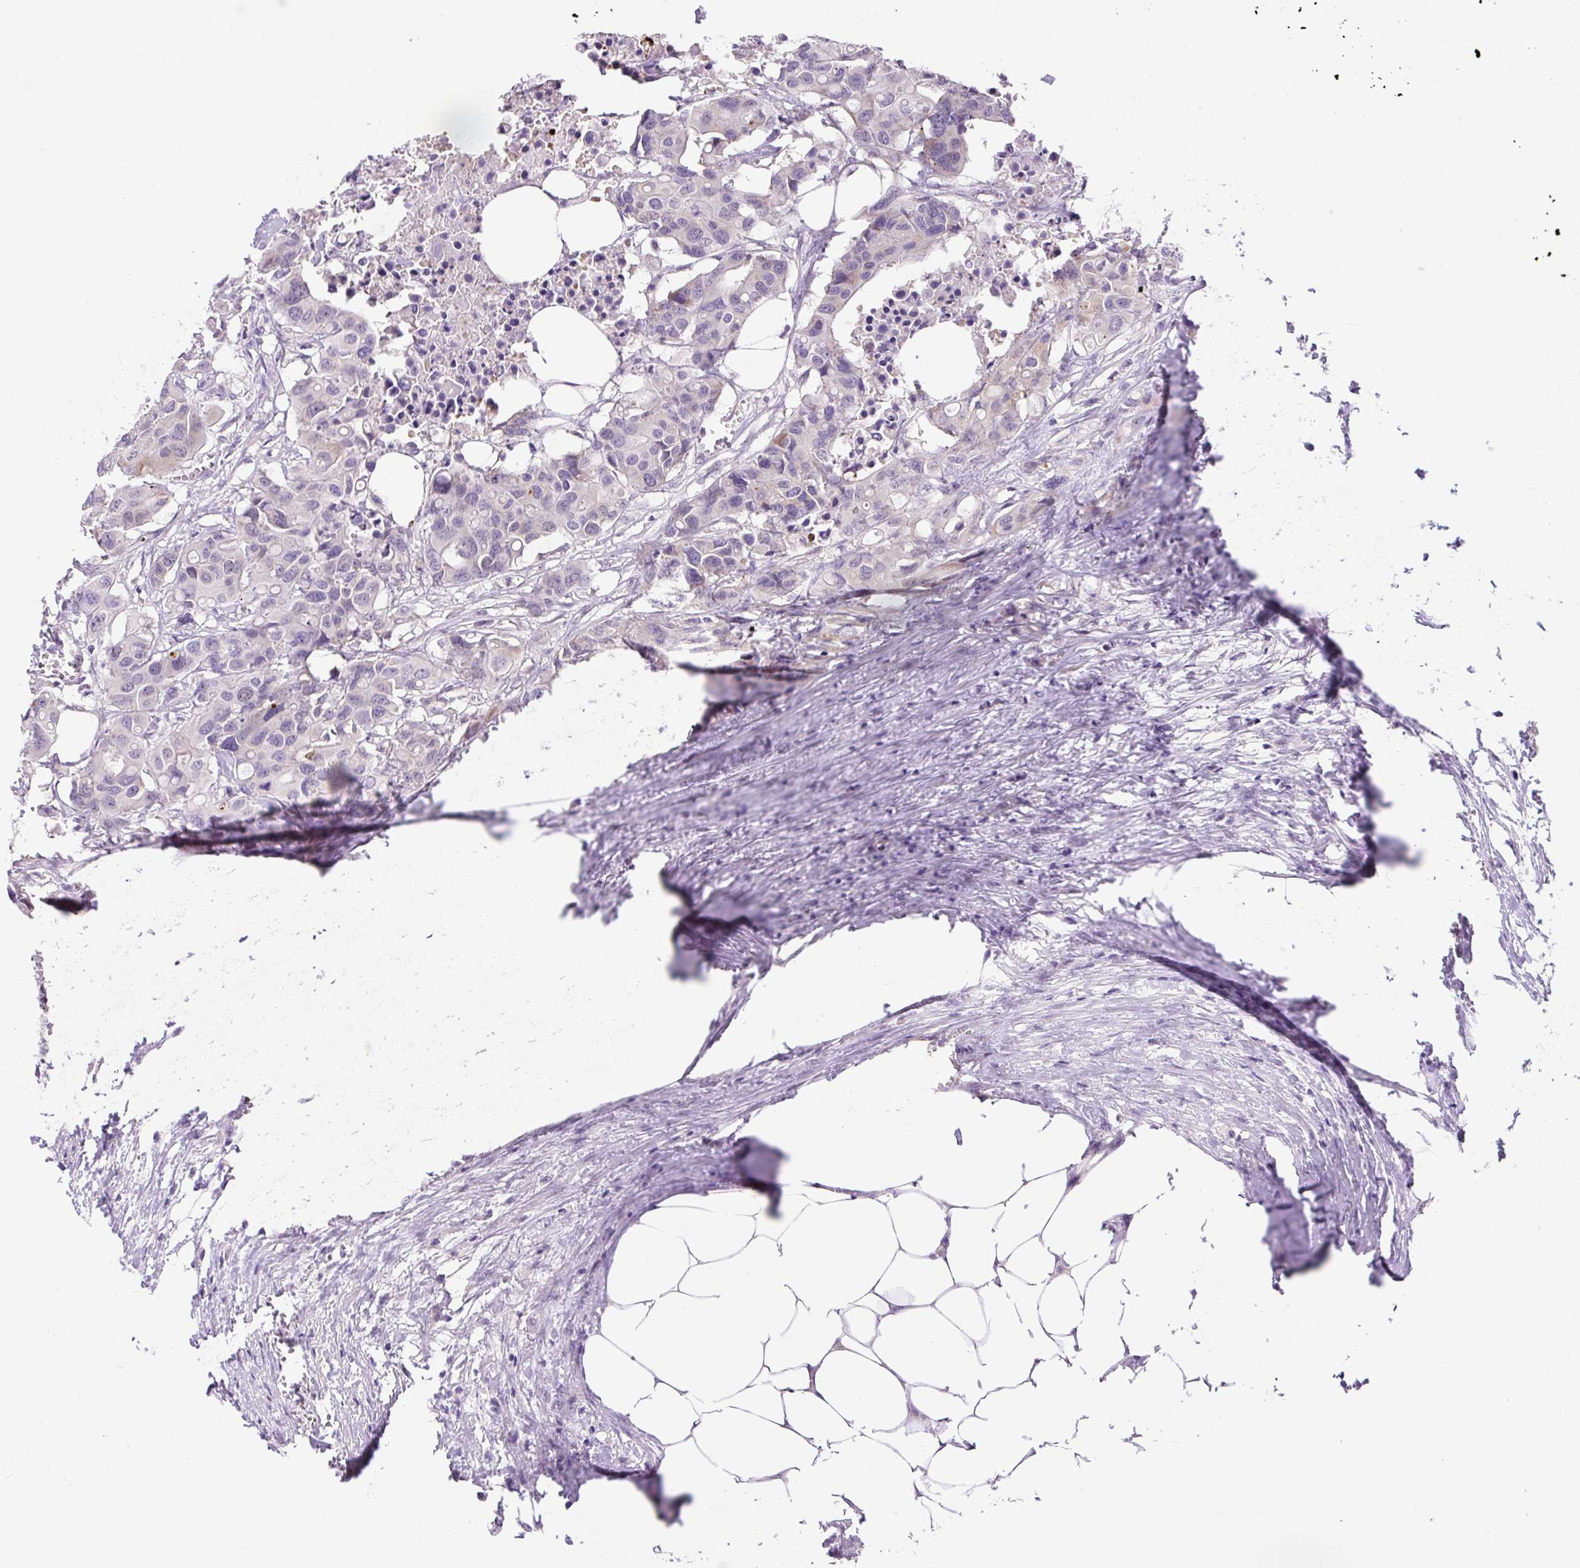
{"staining": {"intensity": "negative", "quantity": "none", "location": "none"}, "tissue": "colorectal cancer", "cell_type": "Tumor cells", "image_type": "cancer", "snomed": [{"axis": "morphology", "description": "Adenocarcinoma, NOS"}, {"axis": "topography", "description": "Colon"}], "caption": "Tumor cells are negative for brown protein staining in colorectal adenocarcinoma.", "gene": "OGDHL", "patient": {"sex": "male", "age": 77}}